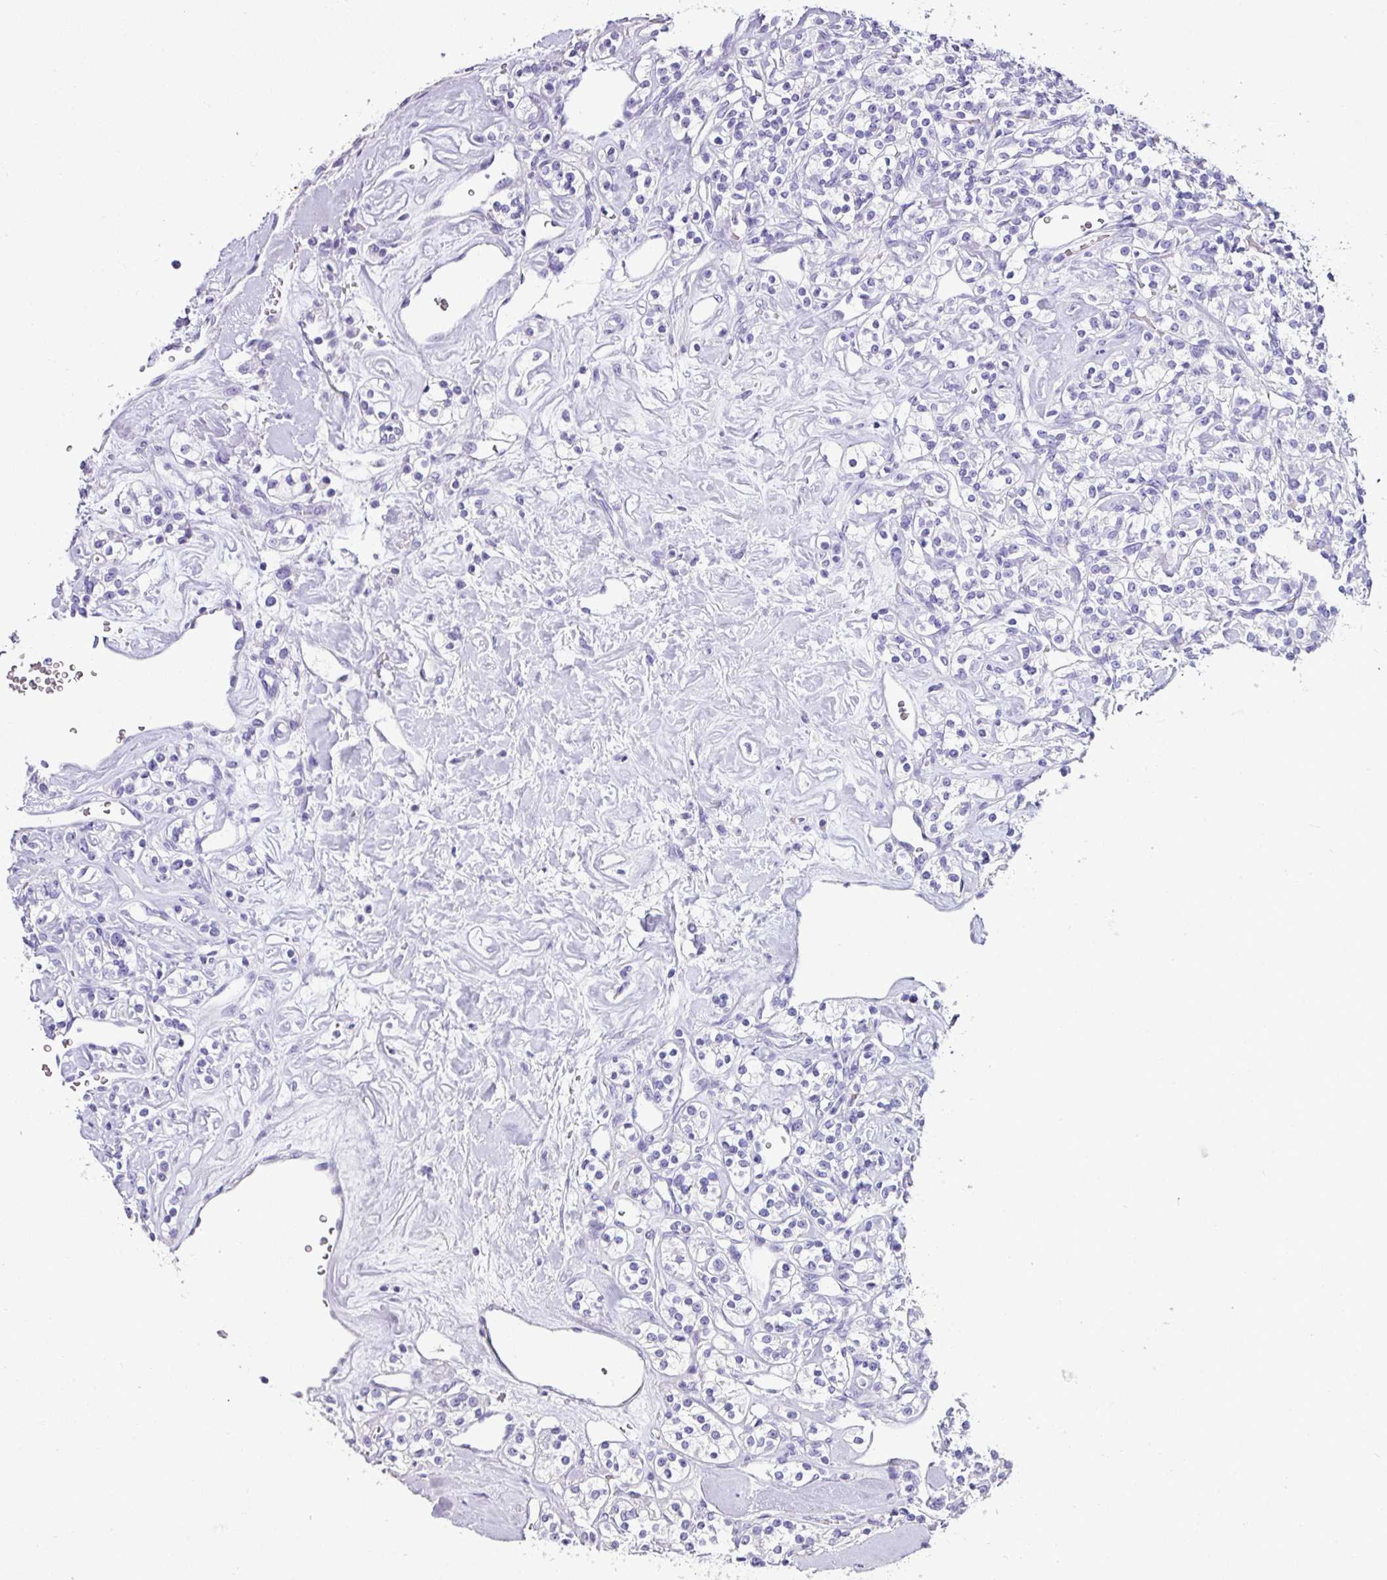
{"staining": {"intensity": "negative", "quantity": "none", "location": "none"}, "tissue": "renal cancer", "cell_type": "Tumor cells", "image_type": "cancer", "snomed": [{"axis": "morphology", "description": "Adenocarcinoma, NOS"}, {"axis": "topography", "description": "Kidney"}], "caption": "IHC image of human renal cancer (adenocarcinoma) stained for a protein (brown), which exhibits no positivity in tumor cells. (DAB immunohistochemistry, high magnification).", "gene": "NAPSA", "patient": {"sex": "male", "age": 77}}